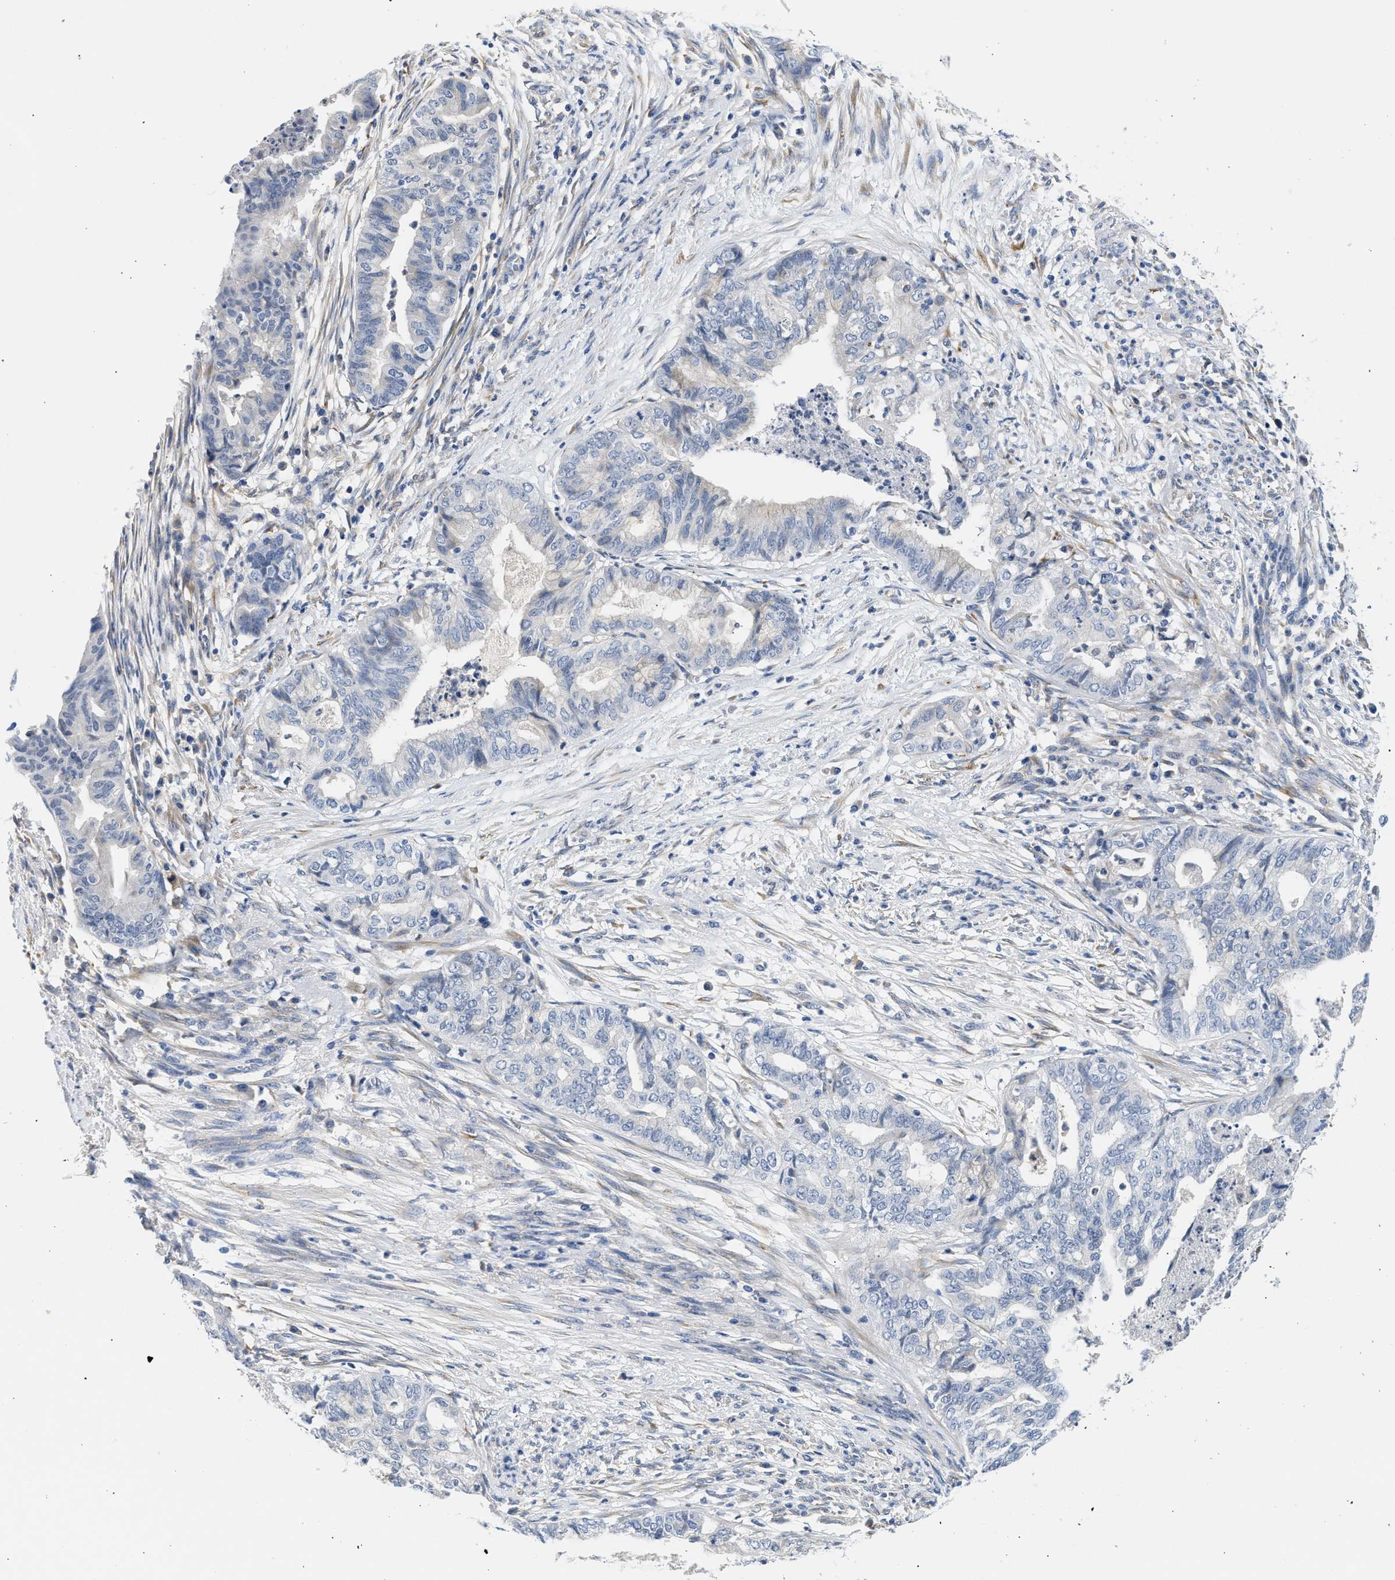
{"staining": {"intensity": "negative", "quantity": "none", "location": "none"}, "tissue": "endometrial cancer", "cell_type": "Tumor cells", "image_type": "cancer", "snomed": [{"axis": "morphology", "description": "Adenocarcinoma, NOS"}, {"axis": "topography", "description": "Endometrium"}], "caption": "IHC micrograph of neoplastic tissue: human adenocarcinoma (endometrial) stained with DAB displays no significant protein positivity in tumor cells.", "gene": "PPM1L", "patient": {"sex": "female", "age": 79}}